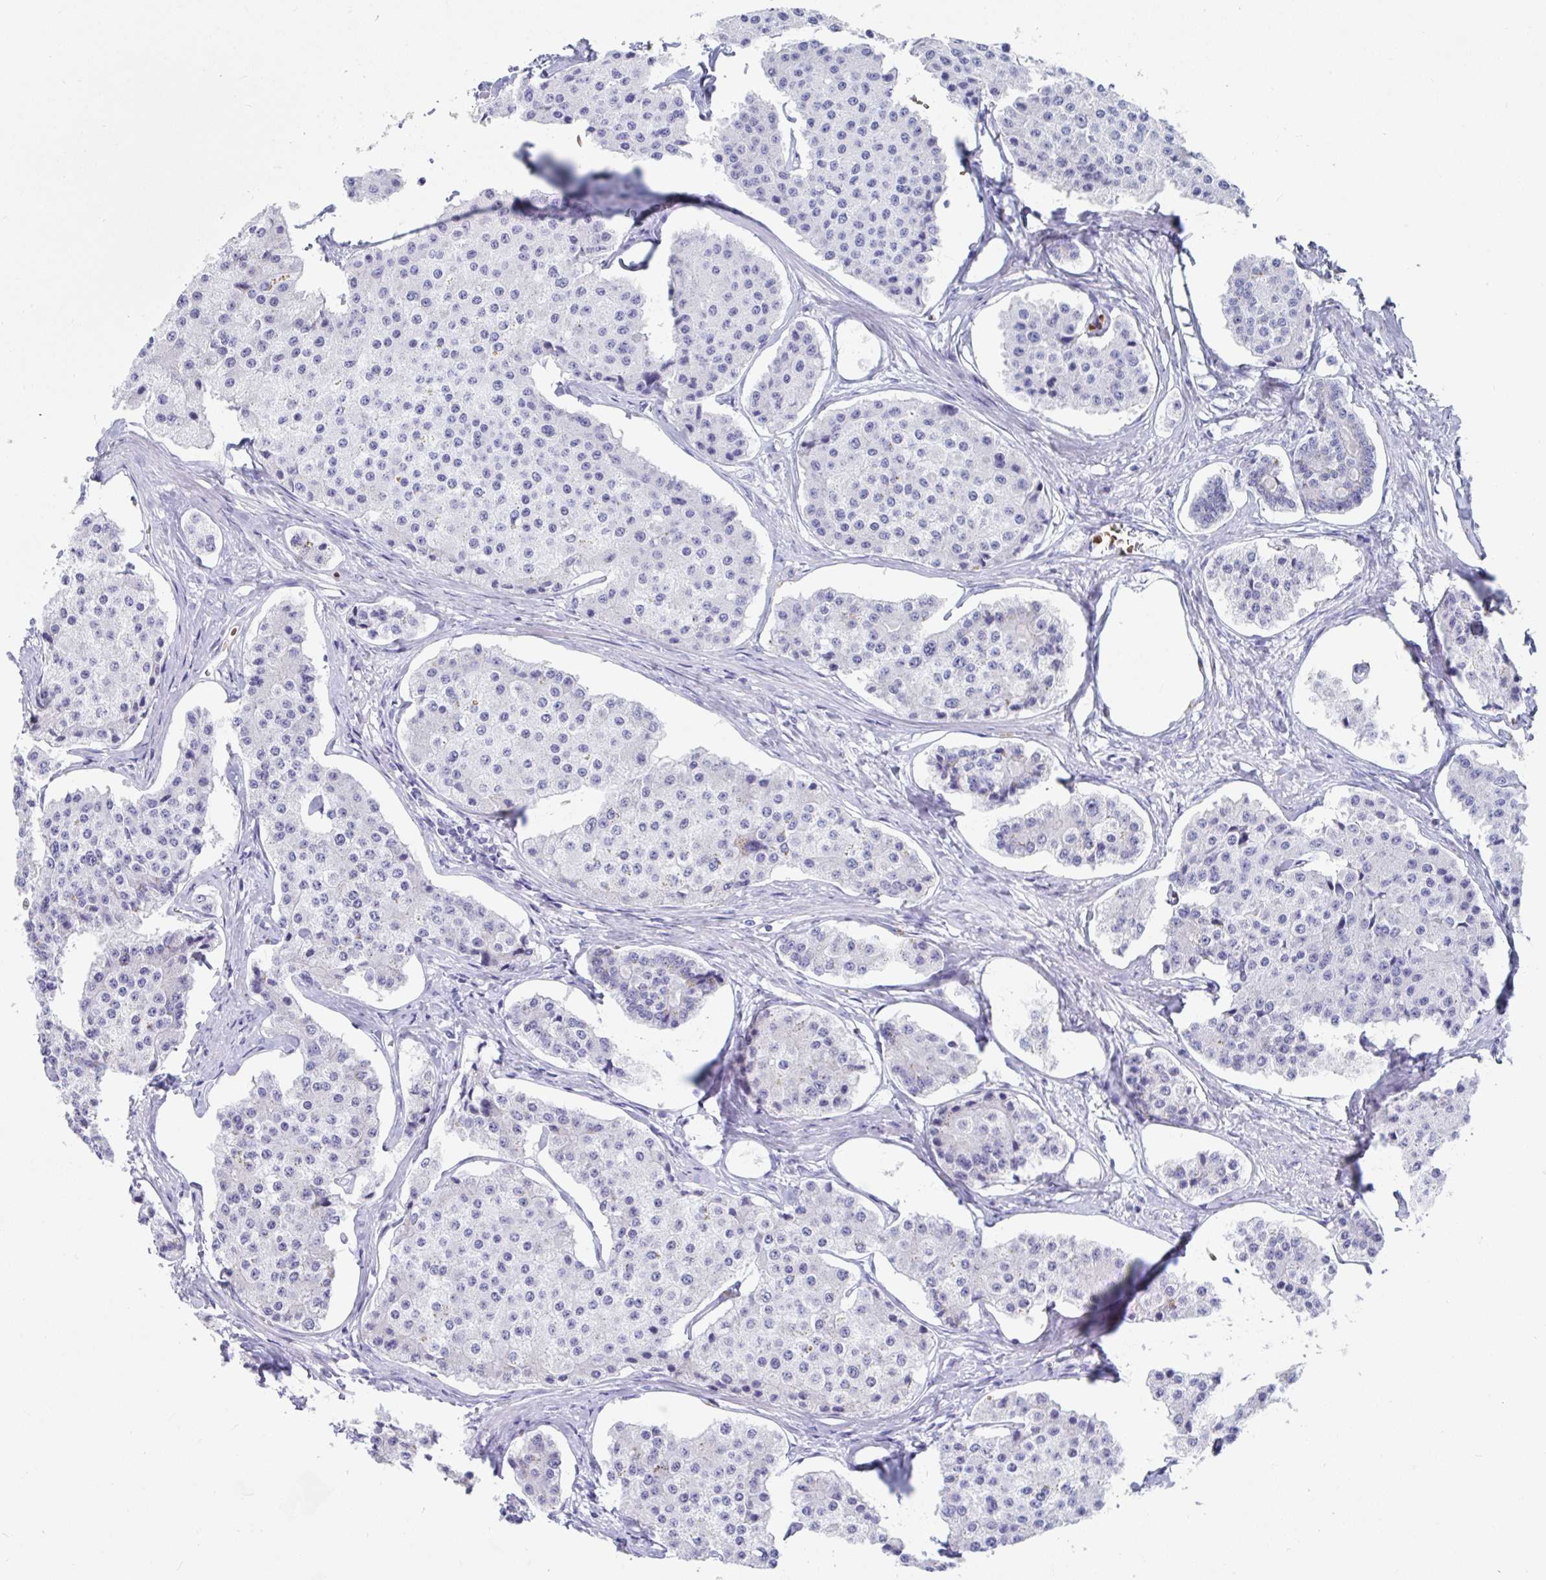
{"staining": {"intensity": "negative", "quantity": "none", "location": "none"}, "tissue": "carcinoid", "cell_type": "Tumor cells", "image_type": "cancer", "snomed": [{"axis": "morphology", "description": "Carcinoid, malignant, NOS"}, {"axis": "topography", "description": "Small intestine"}], "caption": "This is a histopathology image of immunohistochemistry (IHC) staining of carcinoid, which shows no staining in tumor cells.", "gene": "GKN2", "patient": {"sex": "female", "age": 65}}